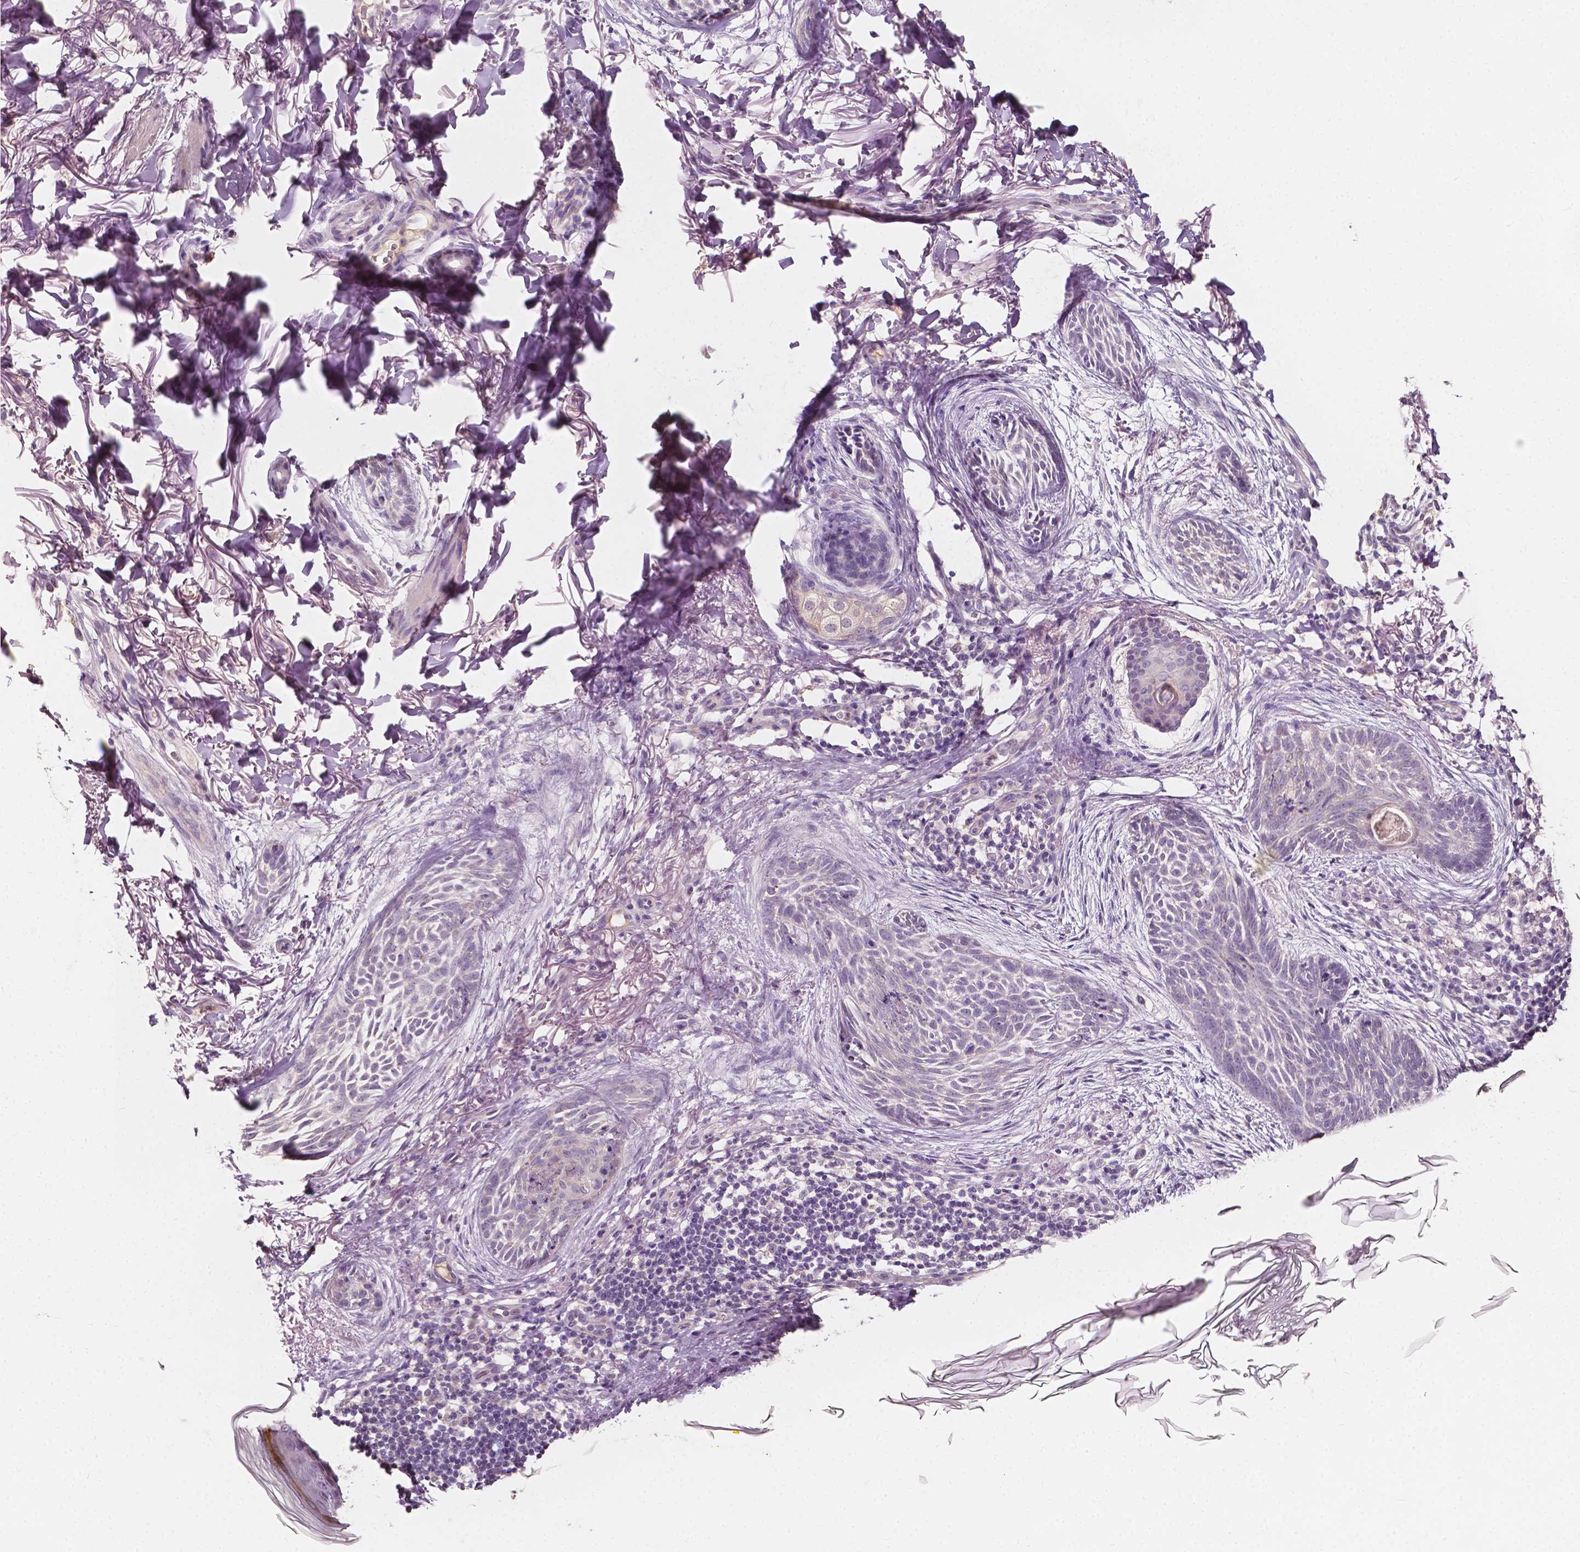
{"staining": {"intensity": "negative", "quantity": "none", "location": "none"}, "tissue": "skin cancer", "cell_type": "Tumor cells", "image_type": "cancer", "snomed": [{"axis": "morphology", "description": "Basal cell carcinoma"}, {"axis": "topography", "description": "Skin"}], "caption": "Photomicrograph shows no protein expression in tumor cells of basal cell carcinoma (skin) tissue.", "gene": "NPC1L1", "patient": {"sex": "female", "age": 68}}